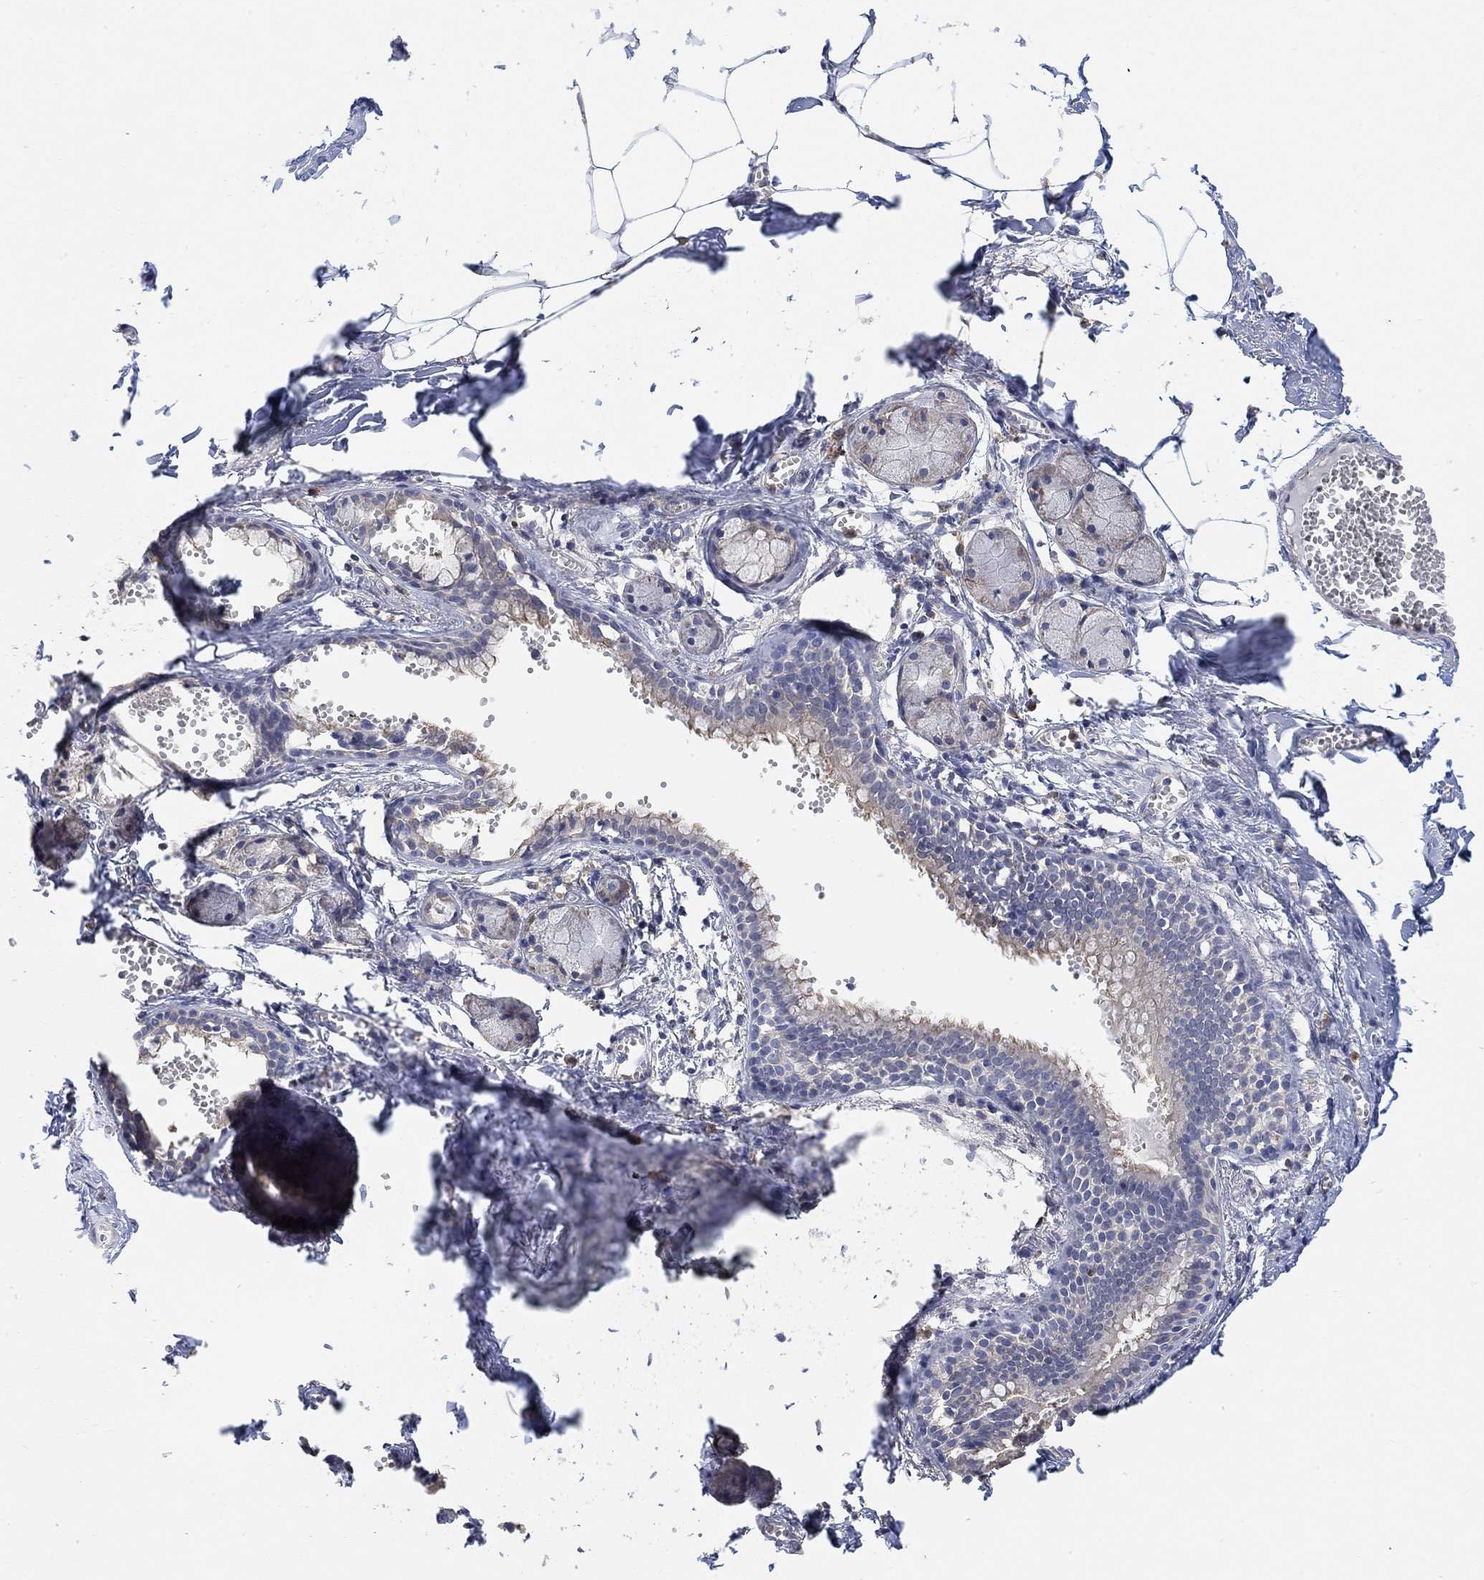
{"staining": {"intensity": "negative", "quantity": "none", "location": "none"}, "tissue": "adipose tissue", "cell_type": "Adipocytes", "image_type": "normal", "snomed": [{"axis": "morphology", "description": "Normal tissue, NOS"}, {"axis": "morphology", "description": "Squamous cell carcinoma, NOS"}, {"axis": "topography", "description": "Cartilage tissue"}, {"axis": "topography", "description": "Lung"}], "caption": "The immunohistochemistry (IHC) photomicrograph has no significant positivity in adipocytes of adipose tissue. (Immunohistochemistry, brightfield microscopy, high magnification).", "gene": "SYT16", "patient": {"sex": "male", "age": 66}}